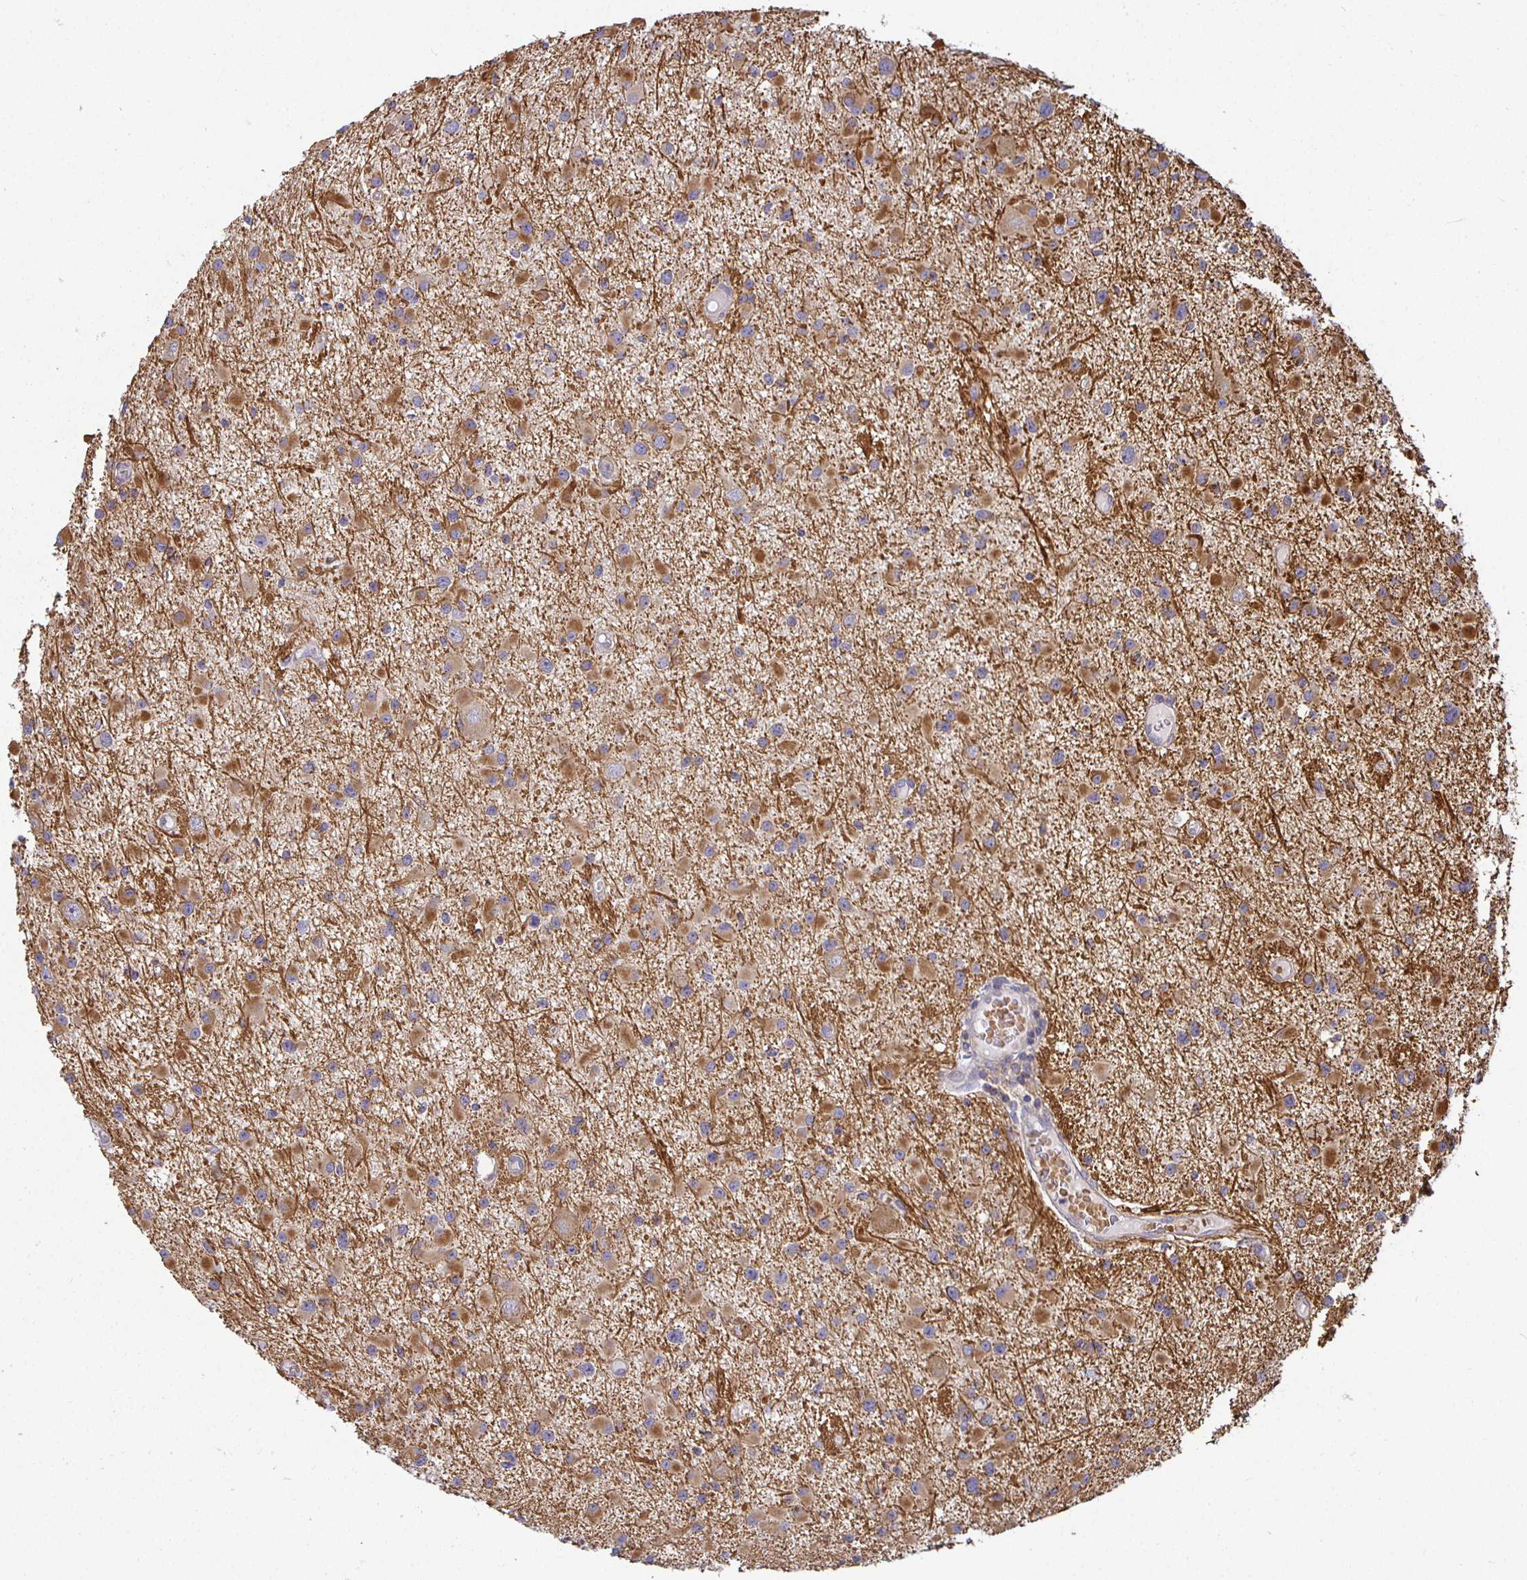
{"staining": {"intensity": "moderate", "quantity": "<25%", "location": "cytoplasmic/membranous"}, "tissue": "glioma", "cell_type": "Tumor cells", "image_type": "cancer", "snomed": [{"axis": "morphology", "description": "Glioma, malignant, High grade"}, {"axis": "topography", "description": "Brain"}], "caption": "Human glioma stained for a protein (brown) displays moderate cytoplasmic/membranous positive staining in approximately <25% of tumor cells.", "gene": "IRAK1", "patient": {"sex": "male", "age": 54}}